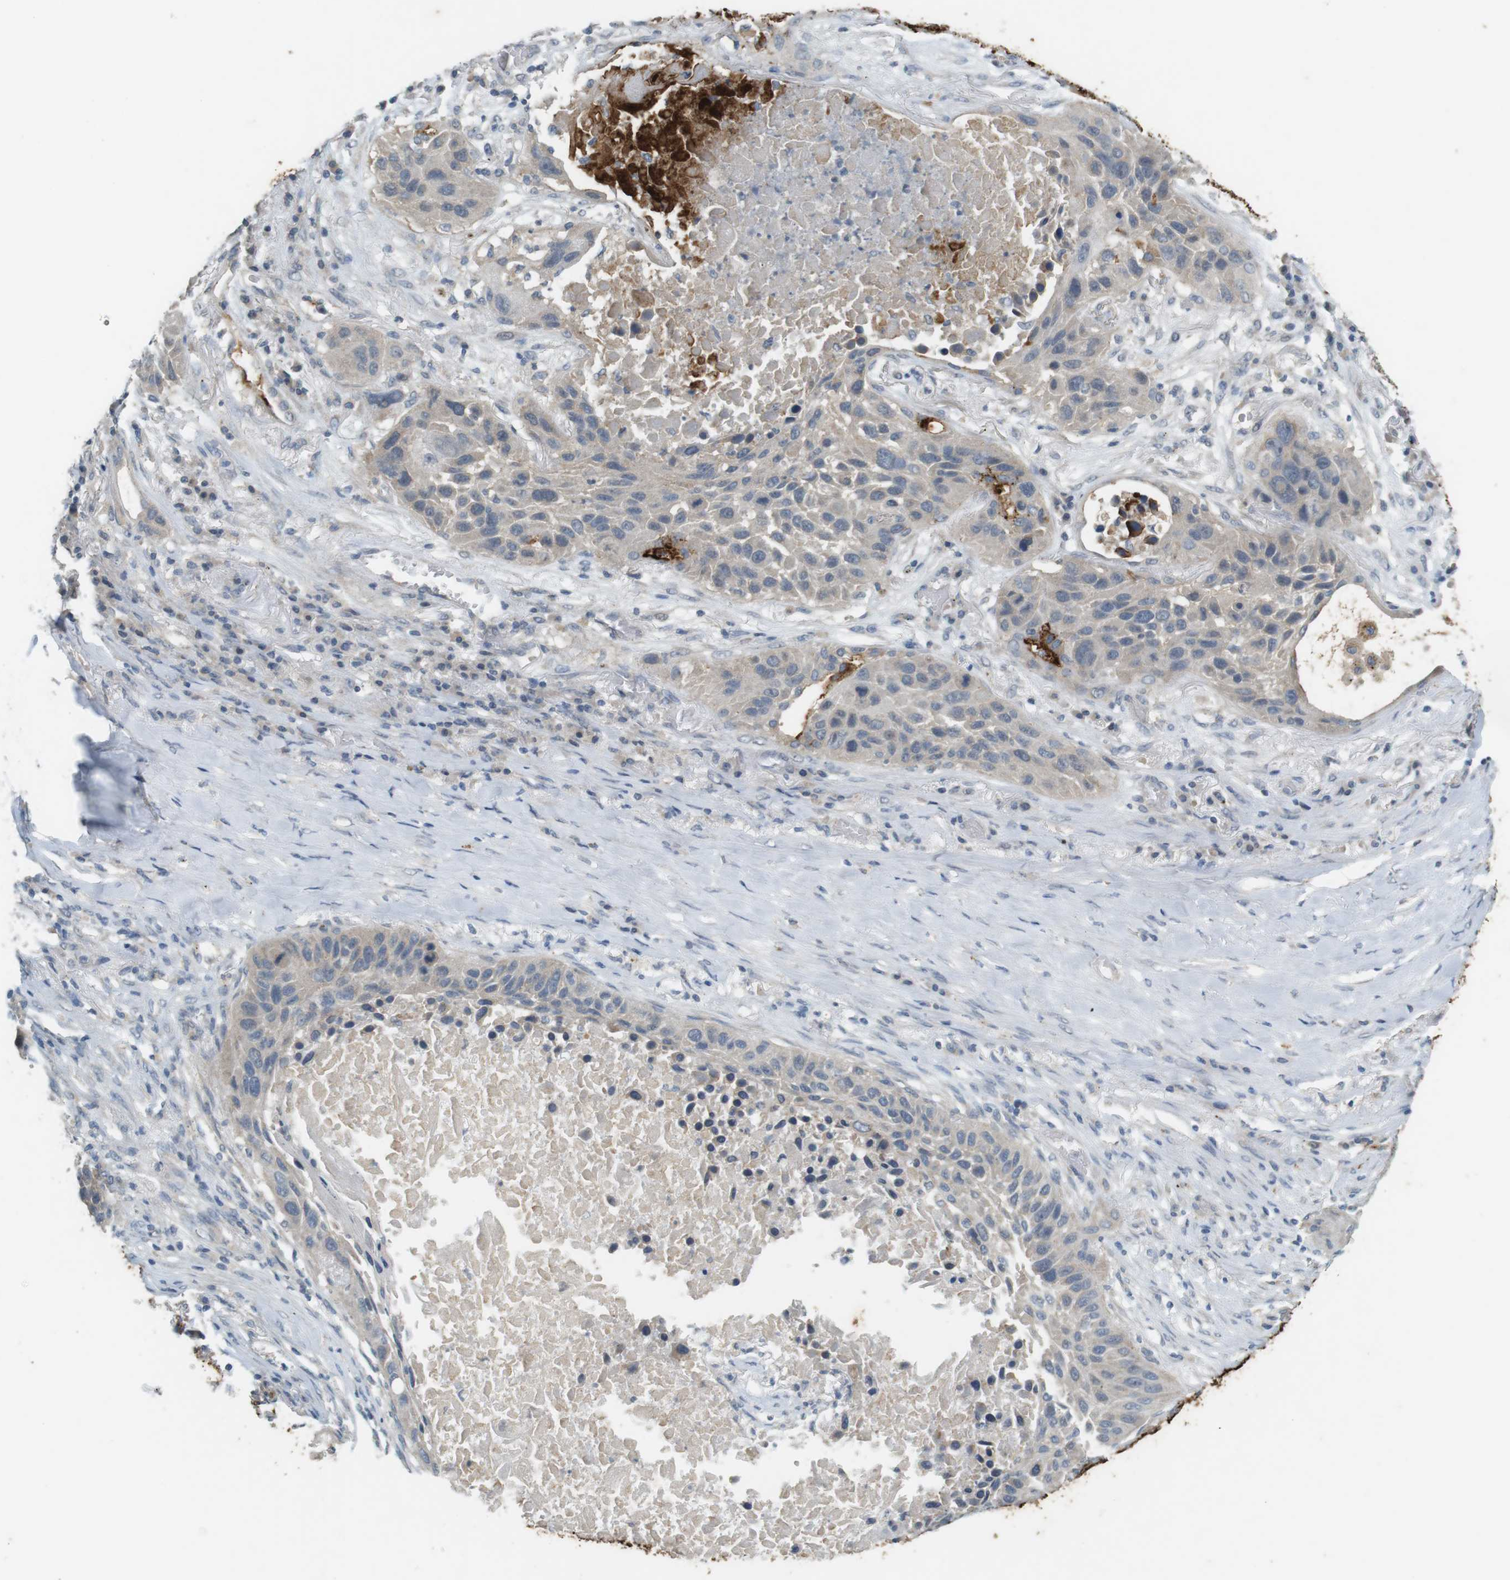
{"staining": {"intensity": "weak", "quantity": ">75%", "location": "cytoplasmic/membranous"}, "tissue": "lung cancer", "cell_type": "Tumor cells", "image_type": "cancer", "snomed": [{"axis": "morphology", "description": "Squamous cell carcinoma, NOS"}, {"axis": "topography", "description": "Lung"}], "caption": "IHC of lung squamous cell carcinoma demonstrates low levels of weak cytoplasmic/membranous positivity in about >75% of tumor cells. The staining was performed using DAB (3,3'-diaminobenzidine), with brown indicating positive protein expression. Nuclei are stained blue with hematoxylin.", "gene": "MUC5B", "patient": {"sex": "male", "age": 57}}